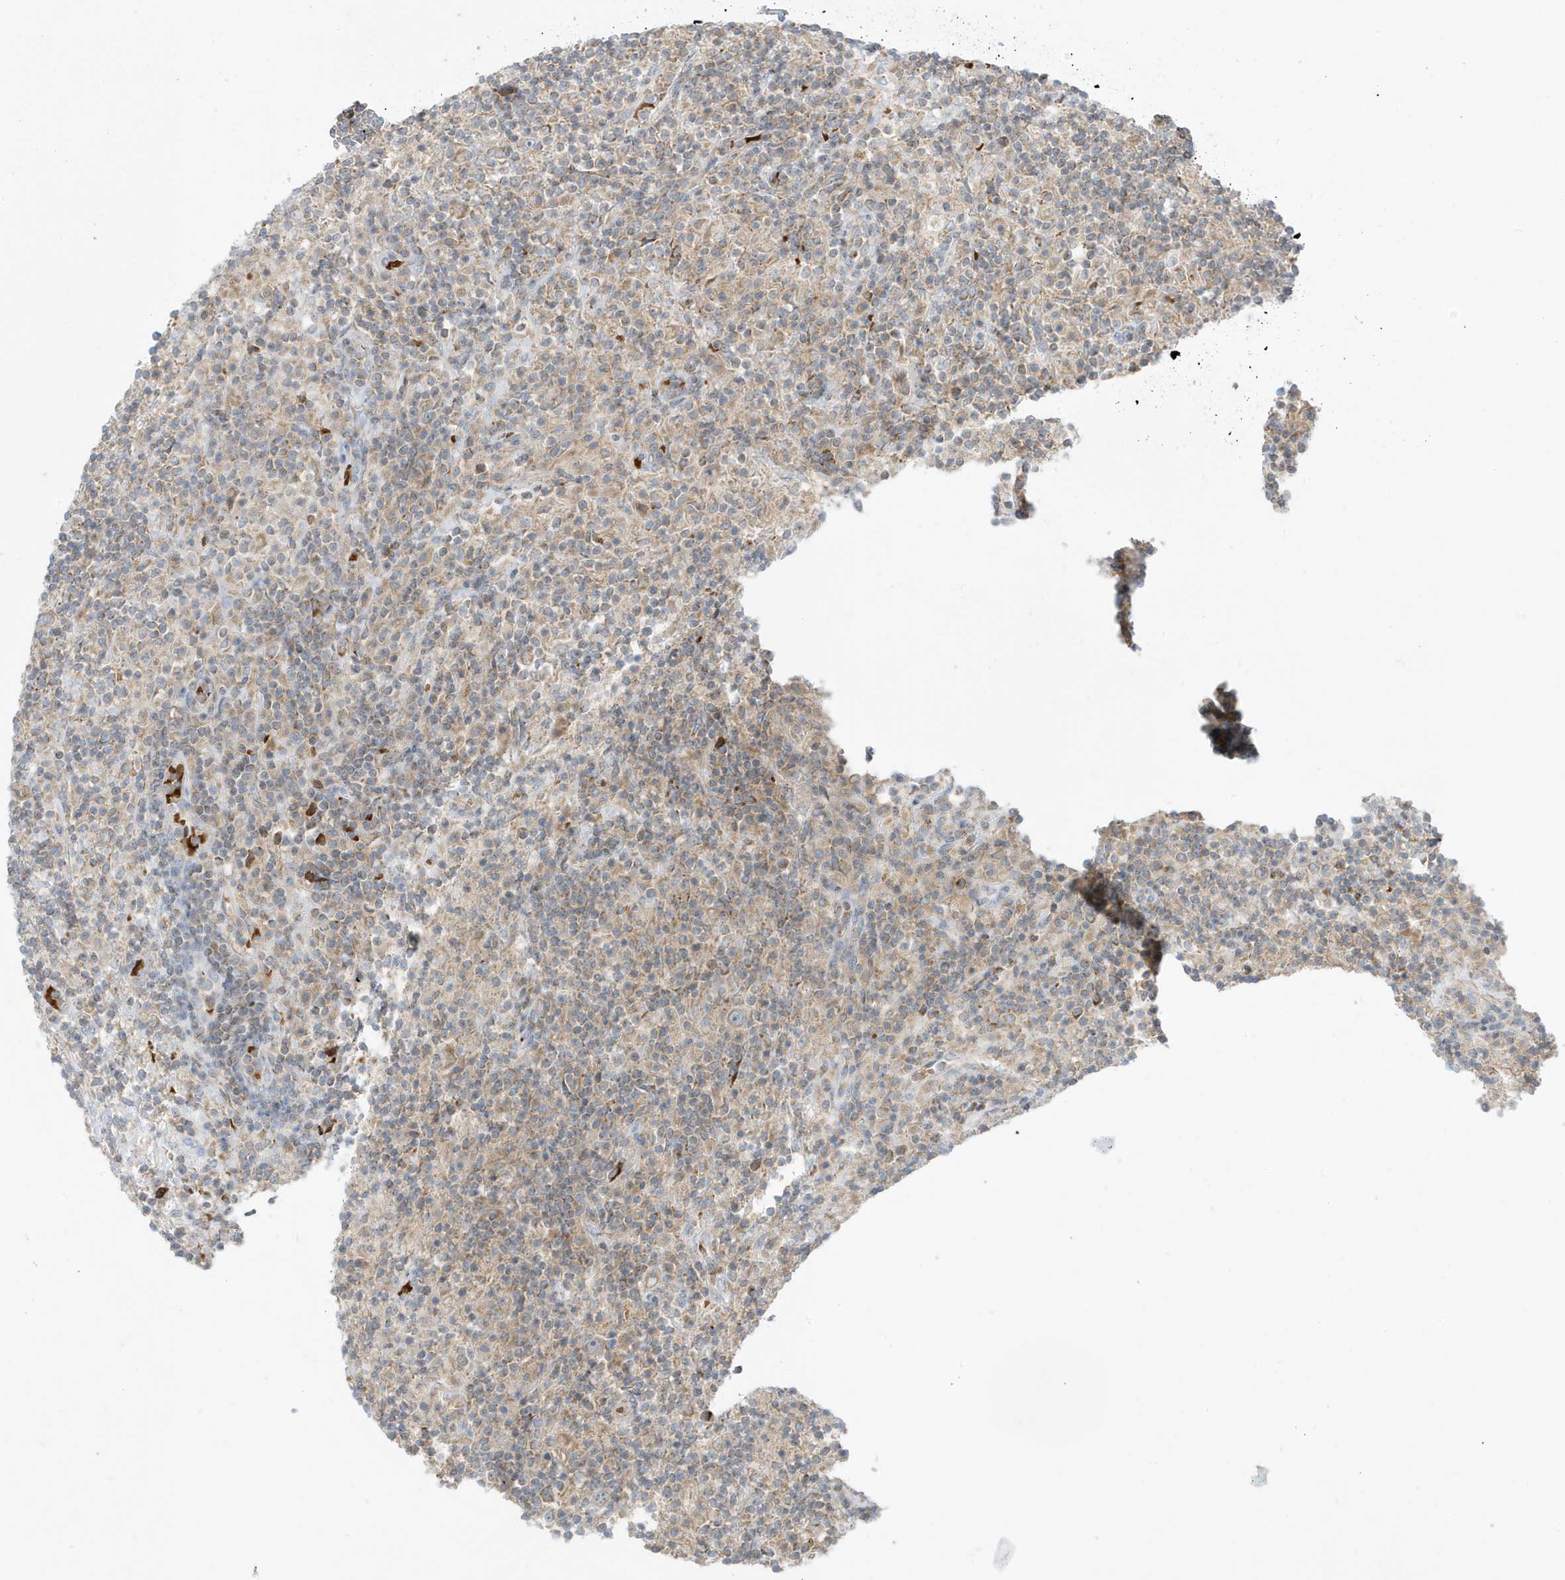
{"staining": {"intensity": "negative", "quantity": "none", "location": "none"}, "tissue": "lymphoma", "cell_type": "Tumor cells", "image_type": "cancer", "snomed": [{"axis": "morphology", "description": "Hodgkin's disease, NOS"}, {"axis": "topography", "description": "Lymph node"}], "caption": "Immunohistochemistry of human Hodgkin's disease reveals no expression in tumor cells. The staining is performed using DAB brown chromogen with nuclei counter-stained in using hematoxylin.", "gene": "NPPC", "patient": {"sex": "male", "age": 70}}